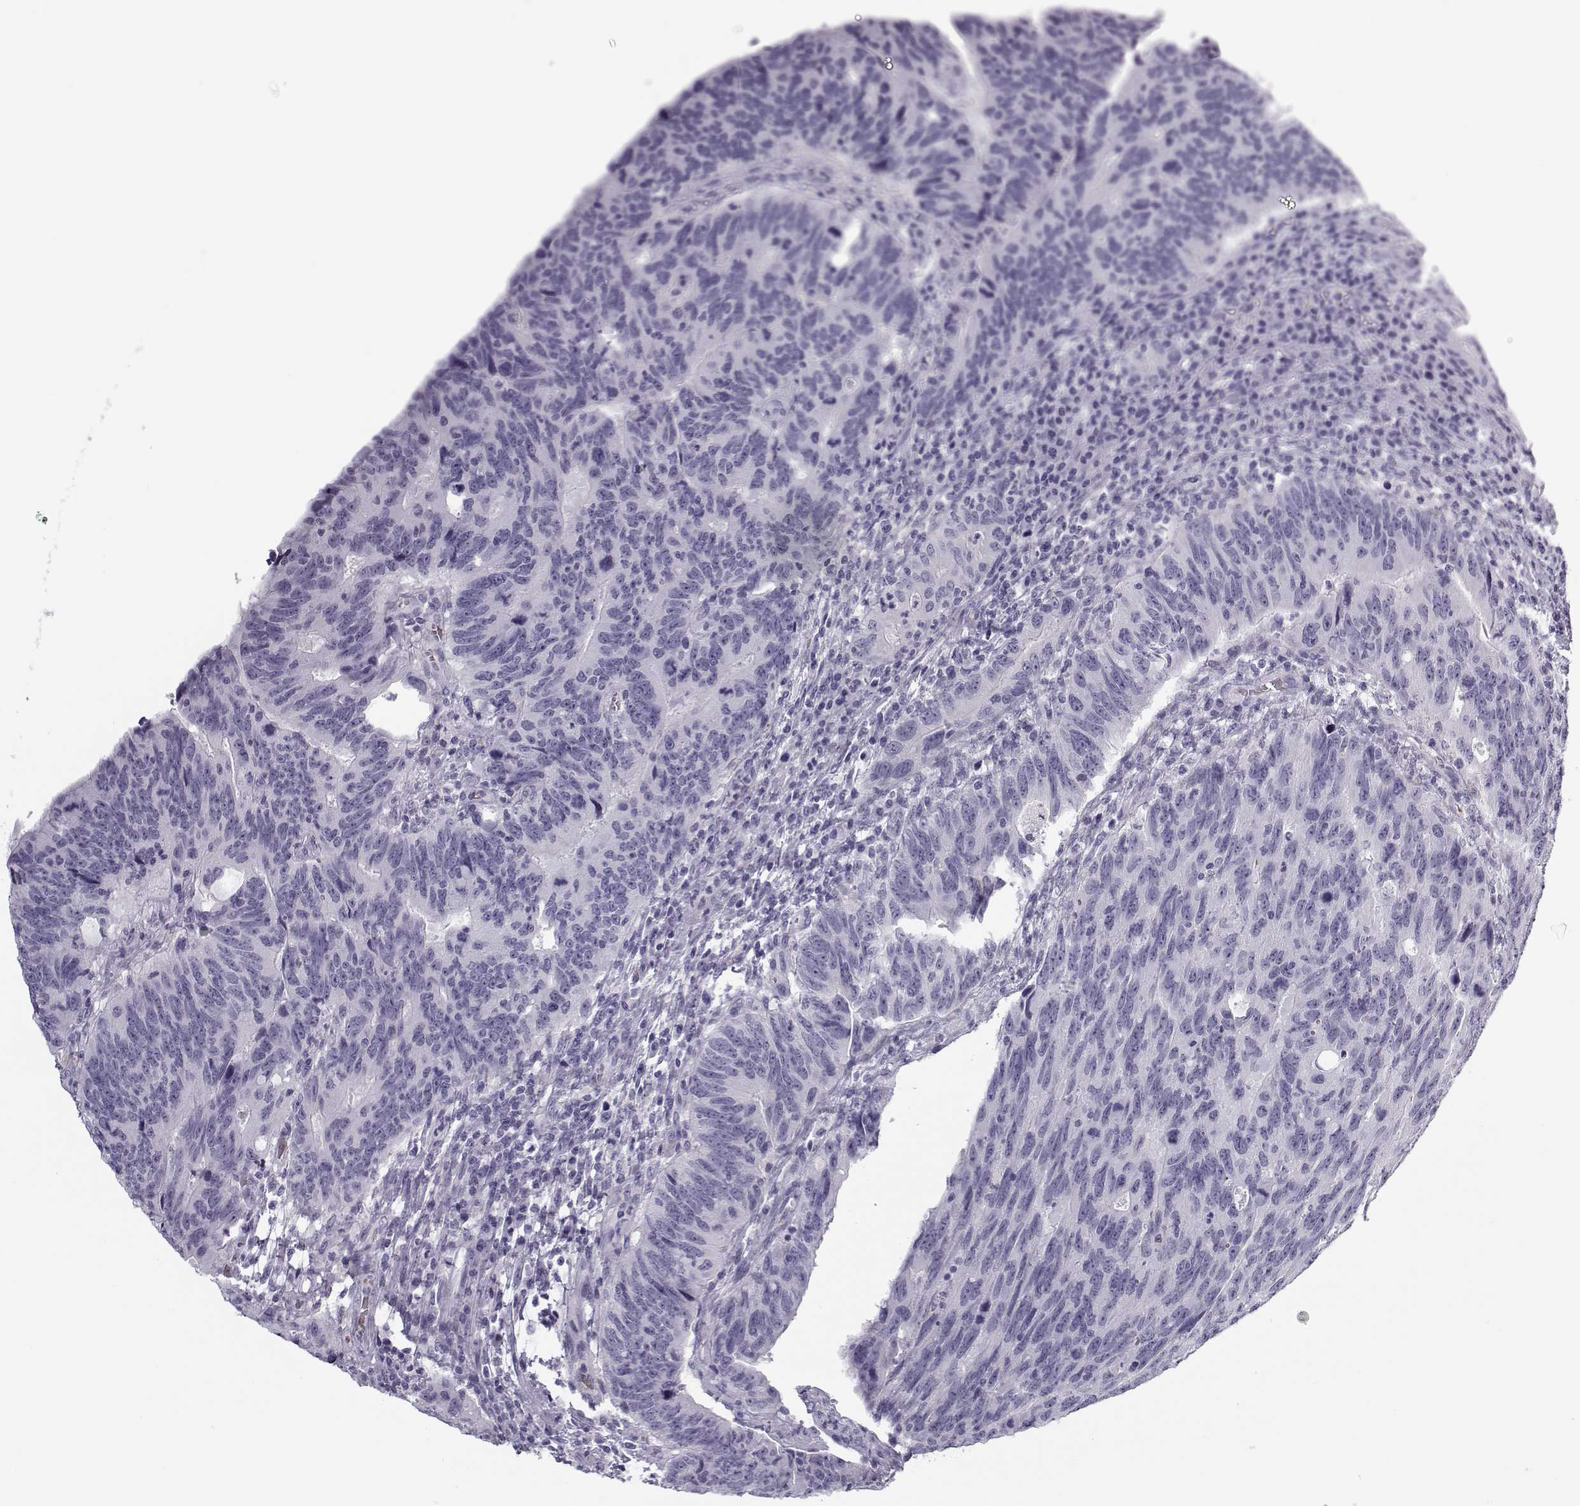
{"staining": {"intensity": "negative", "quantity": "none", "location": "none"}, "tissue": "colorectal cancer", "cell_type": "Tumor cells", "image_type": "cancer", "snomed": [{"axis": "morphology", "description": "Adenocarcinoma, NOS"}, {"axis": "topography", "description": "Colon"}], "caption": "This is an immunohistochemistry histopathology image of human colorectal adenocarcinoma. There is no expression in tumor cells.", "gene": "SNCA", "patient": {"sex": "female", "age": 77}}